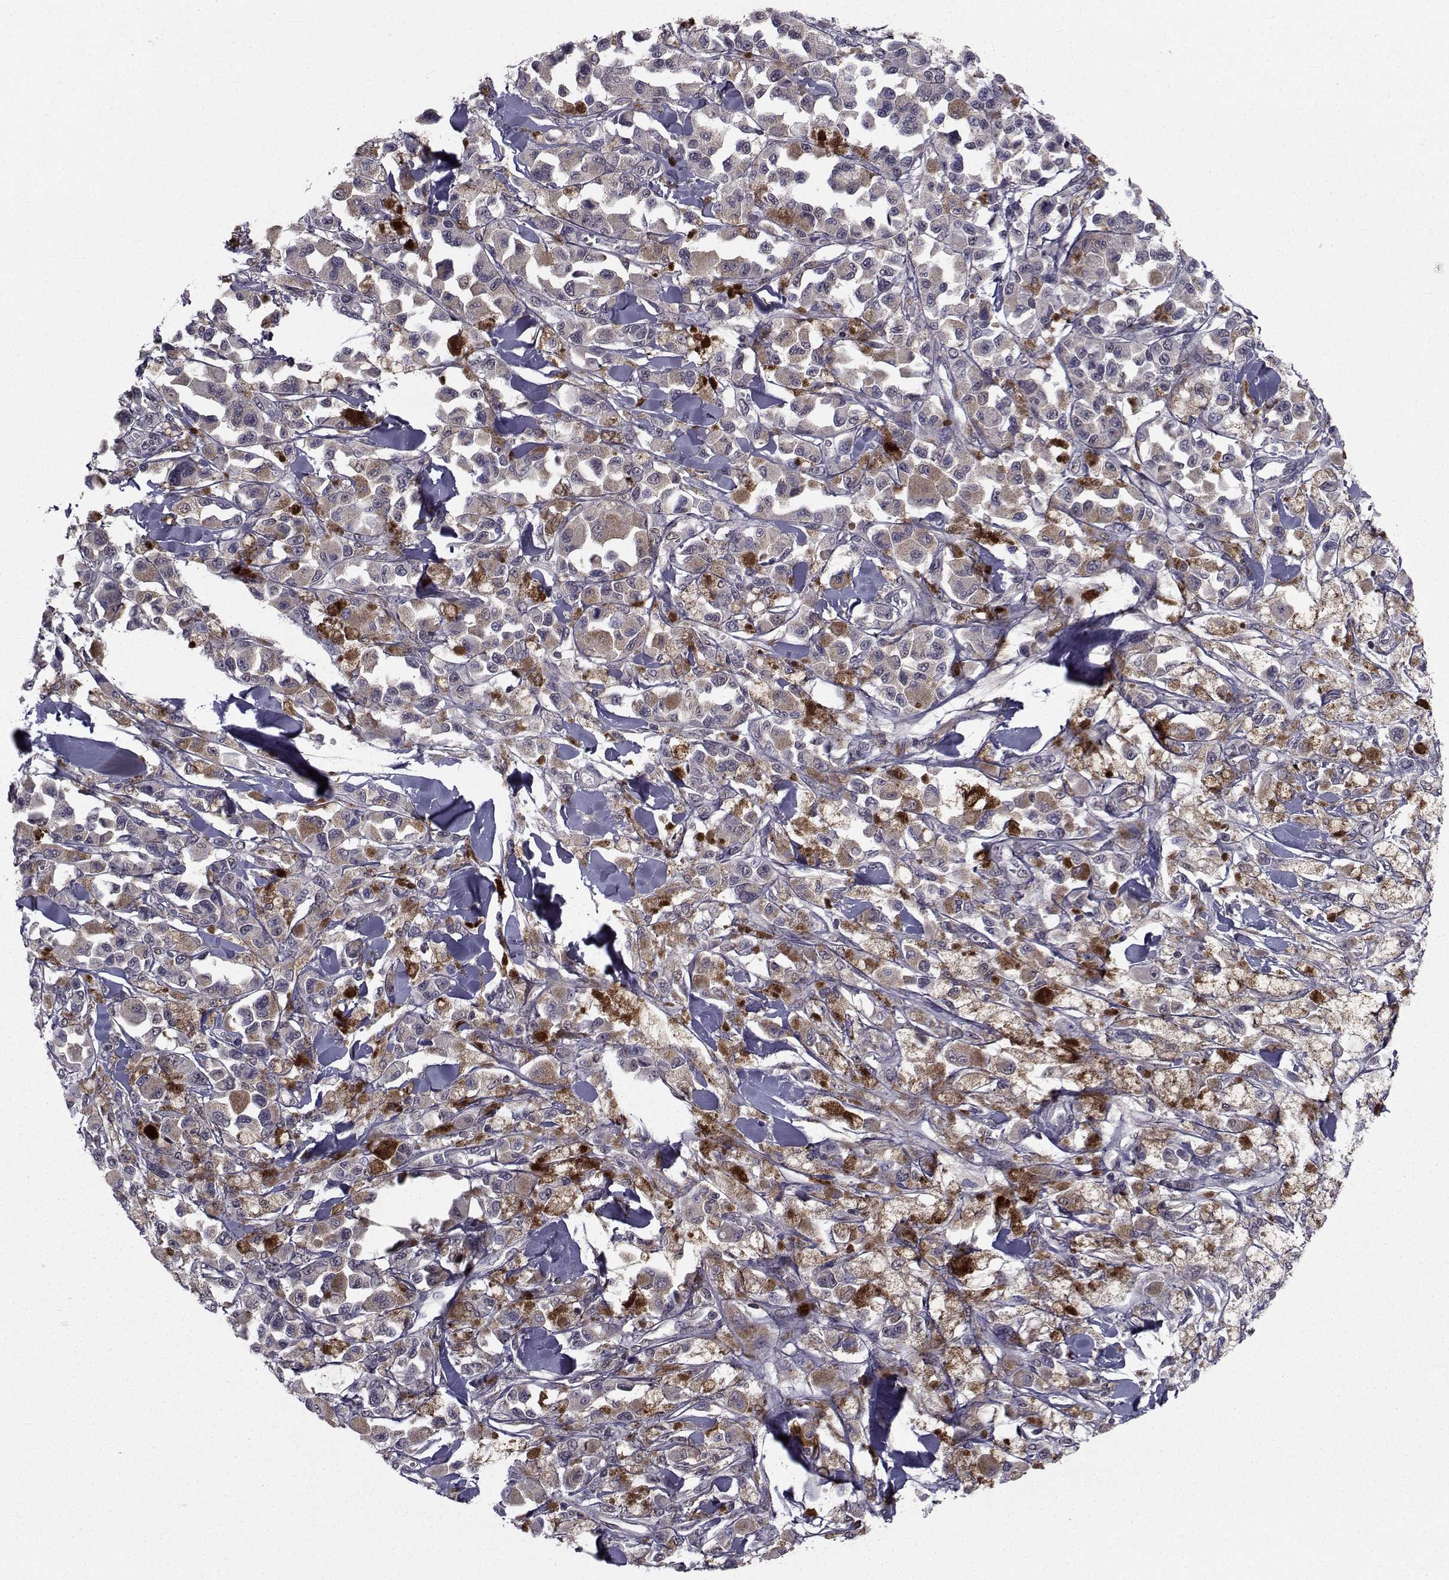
{"staining": {"intensity": "weak", "quantity": "<25%", "location": "cytoplasmic/membranous"}, "tissue": "melanoma", "cell_type": "Tumor cells", "image_type": "cancer", "snomed": [{"axis": "morphology", "description": "Malignant melanoma, NOS"}, {"axis": "topography", "description": "Skin"}], "caption": "A high-resolution histopathology image shows immunohistochemistry (IHC) staining of melanoma, which demonstrates no significant expression in tumor cells. The staining is performed using DAB (3,3'-diaminobenzidine) brown chromogen with nuclei counter-stained in using hematoxylin.", "gene": "CYP2S1", "patient": {"sex": "female", "age": 58}}